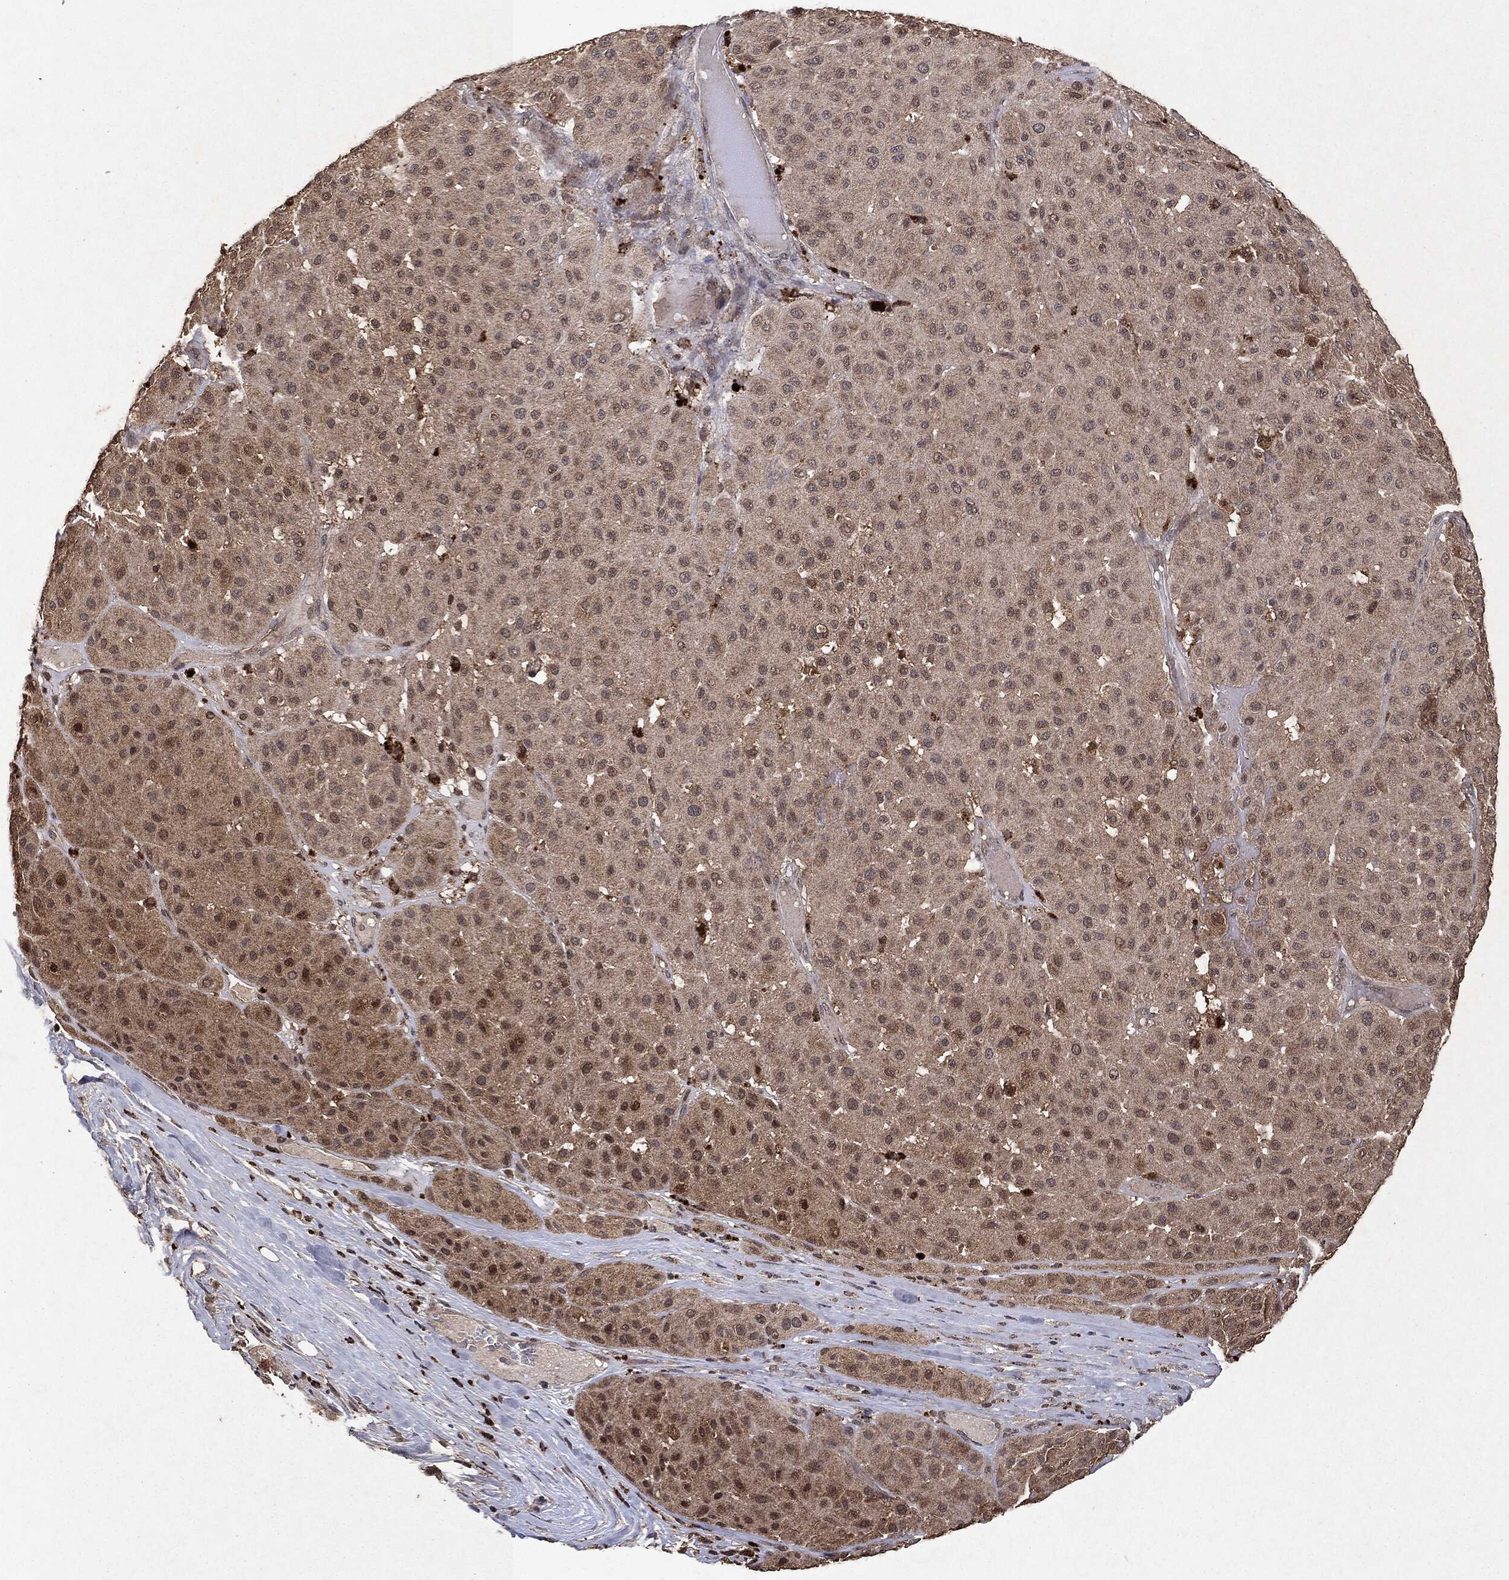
{"staining": {"intensity": "moderate", "quantity": "<25%", "location": "cytoplasmic/membranous,nuclear"}, "tissue": "melanoma", "cell_type": "Tumor cells", "image_type": "cancer", "snomed": [{"axis": "morphology", "description": "Malignant melanoma, Metastatic site"}, {"axis": "topography", "description": "Smooth muscle"}], "caption": "Protein expression analysis of human malignant melanoma (metastatic site) reveals moderate cytoplasmic/membranous and nuclear expression in approximately <25% of tumor cells.", "gene": "MTOR", "patient": {"sex": "male", "age": 41}}